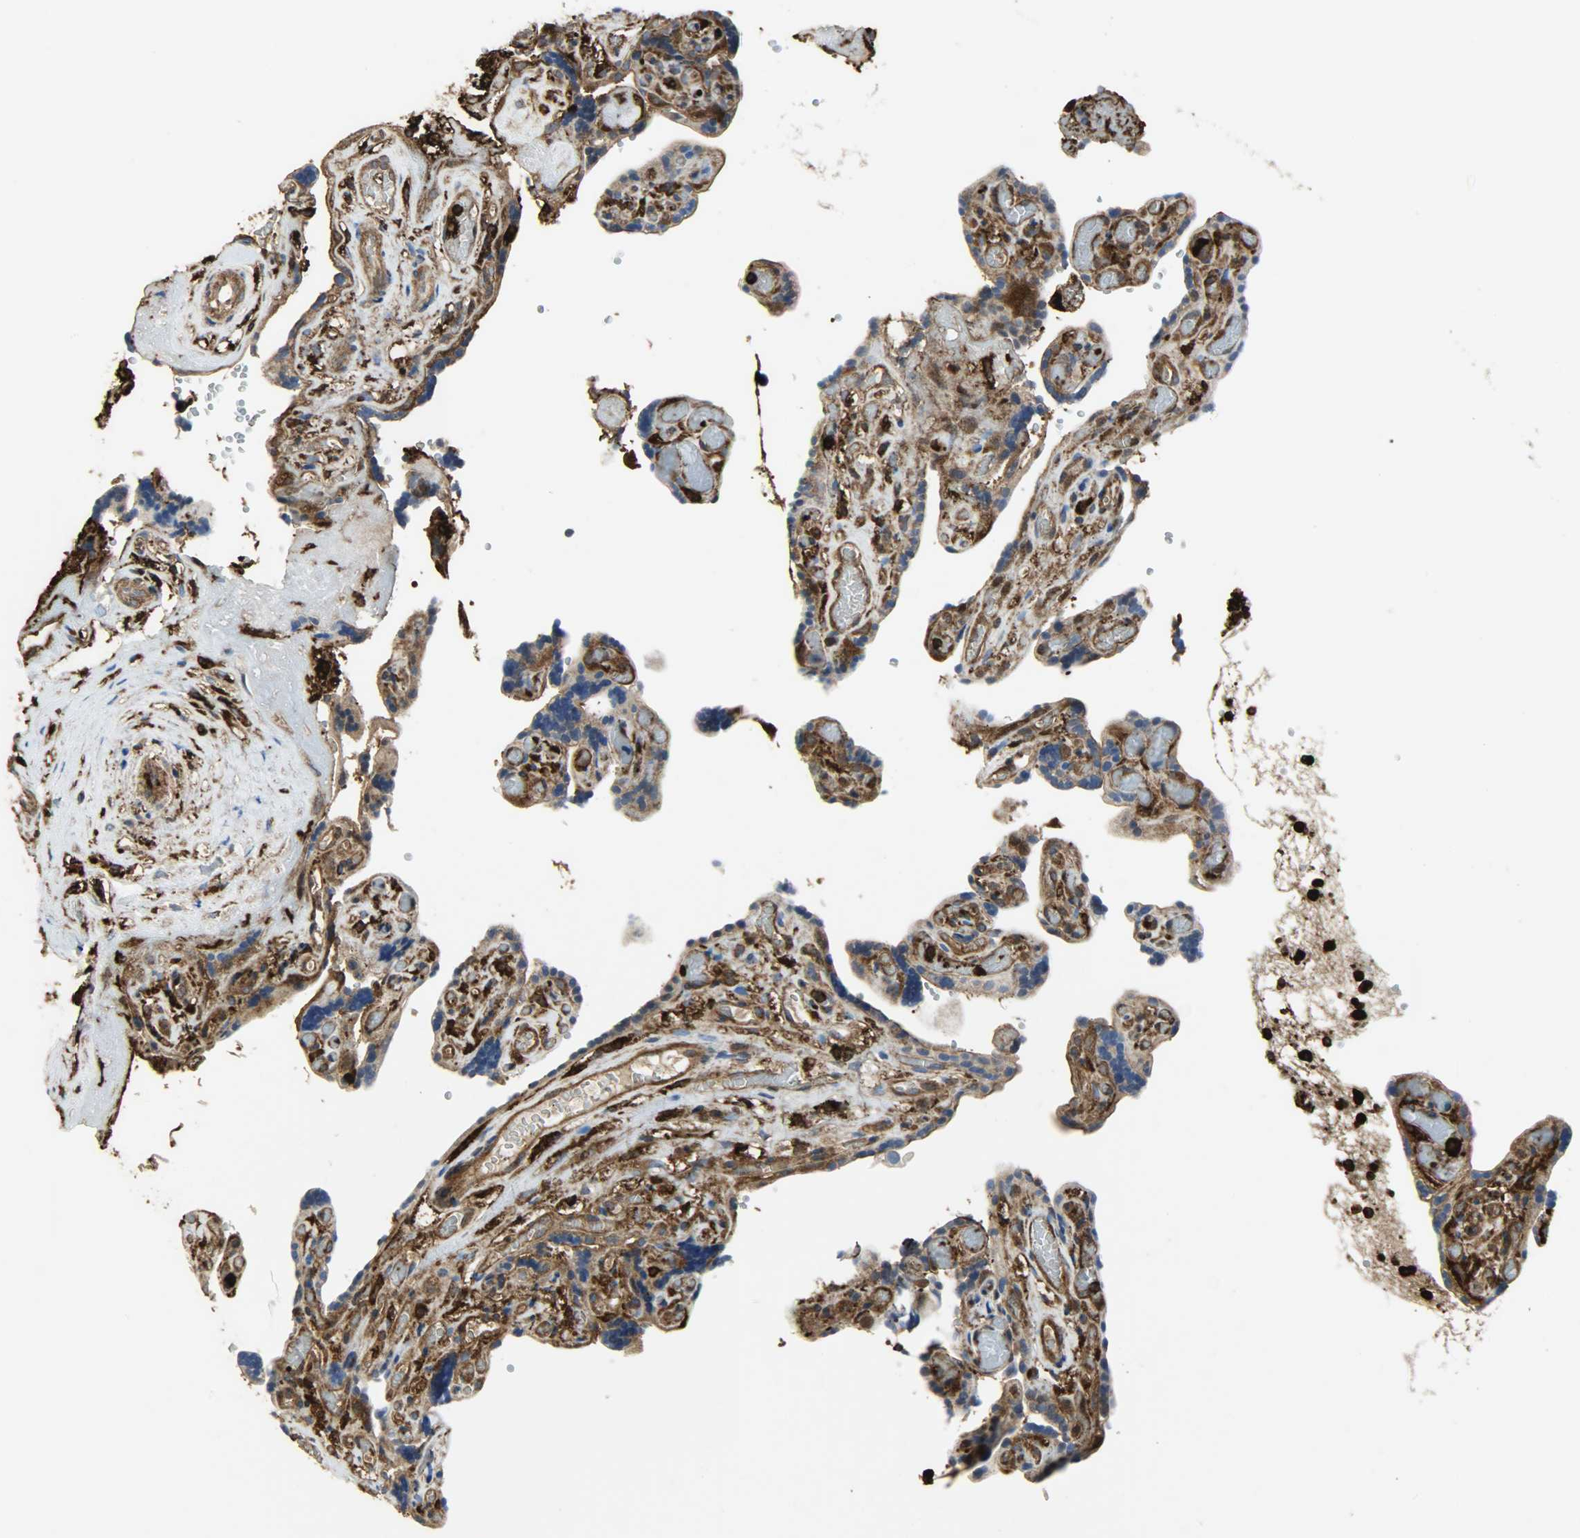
{"staining": {"intensity": "strong", "quantity": ">75%", "location": "cytoplasmic/membranous"}, "tissue": "placenta", "cell_type": "Decidual cells", "image_type": "normal", "snomed": [{"axis": "morphology", "description": "Normal tissue, NOS"}, {"axis": "topography", "description": "Placenta"}], "caption": "Immunohistochemistry (IHC) (DAB) staining of benign human placenta reveals strong cytoplasmic/membranous protein positivity in approximately >75% of decidual cells. Using DAB (3,3'-diaminobenzidine) (brown) and hematoxylin (blue) stains, captured at high magnification using brightfield microscopy.", "gene": "VASP", "patient": {"sex": "female", "age": 30}}